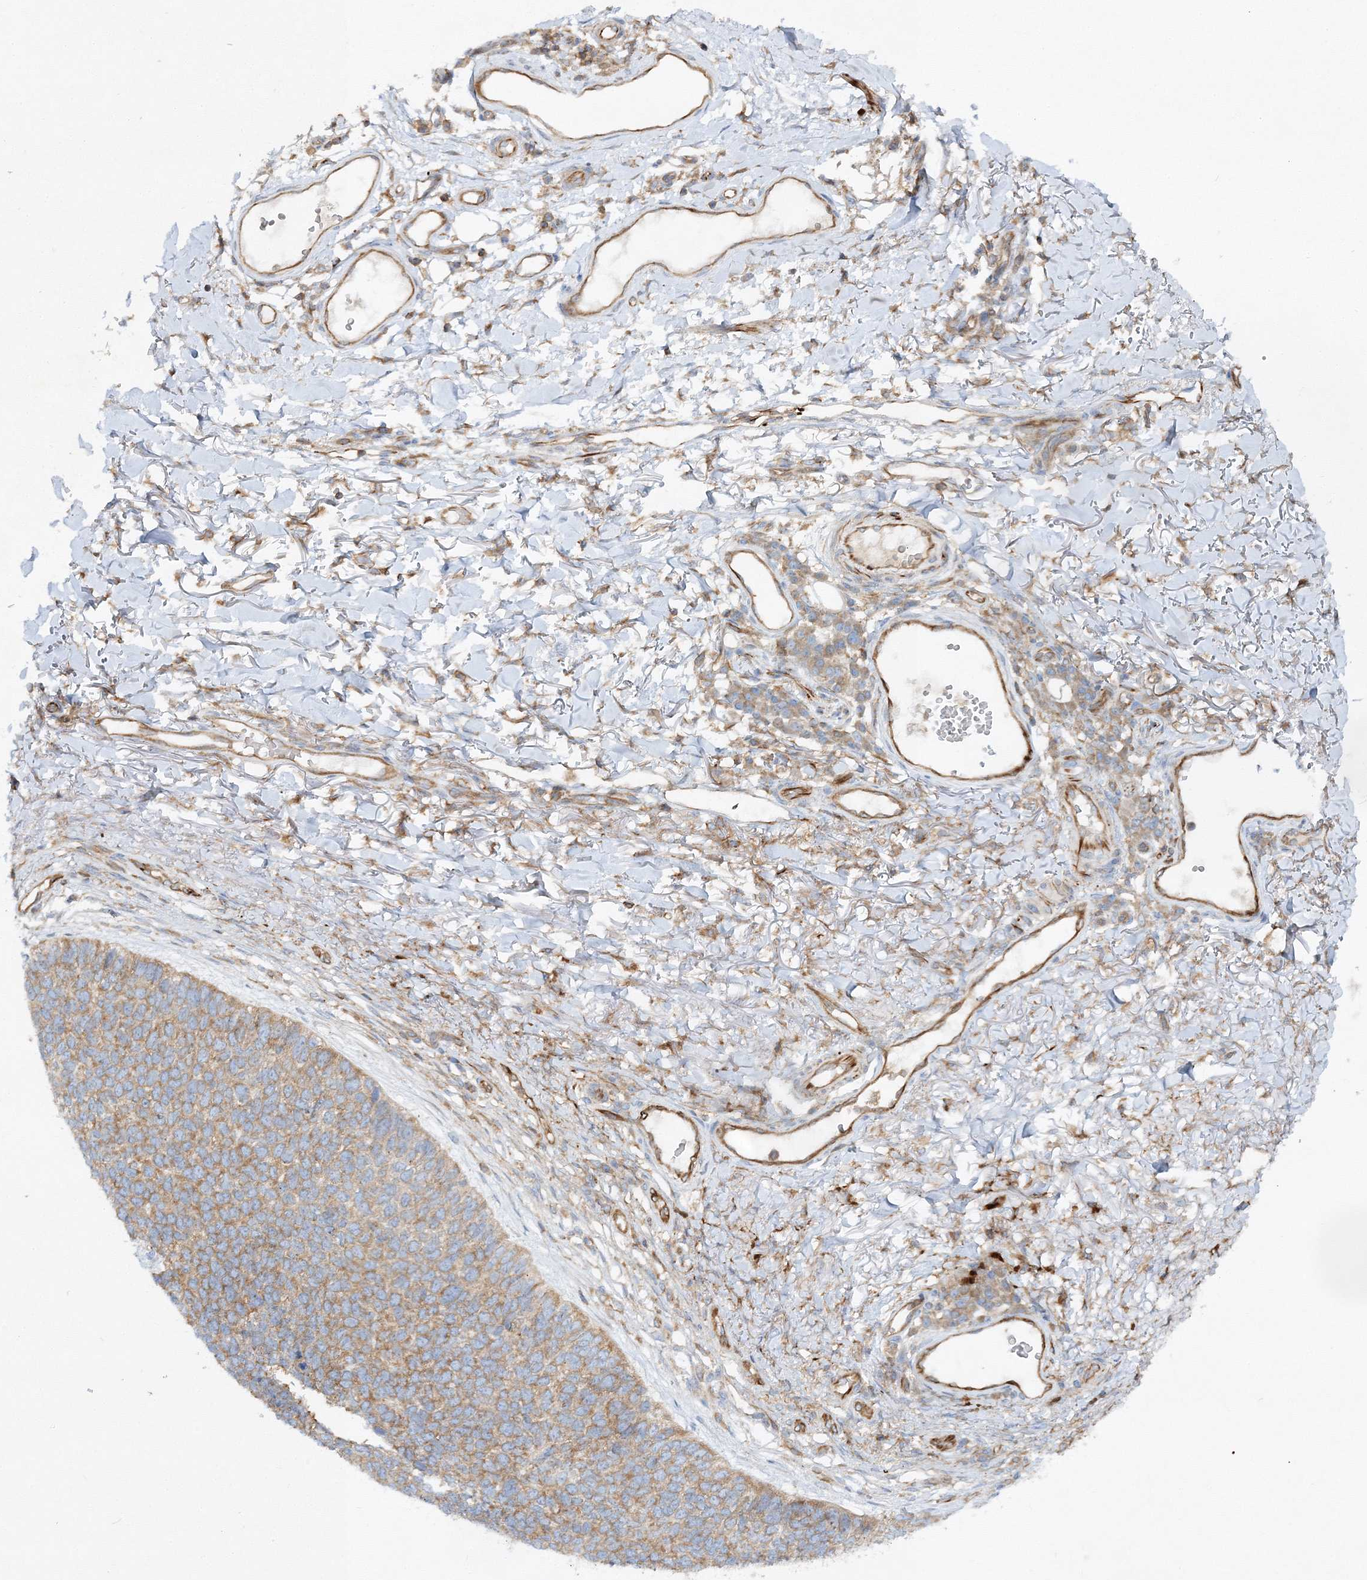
{"staining": {"intensity": "moderate", "quantity": ">75%", "location": "cytoplasmic/membranous"}, "tissue": "skin cancer", "cell_type": "Tumor cells", "image_type": "cancer", "snomed": [{"axis": "morphology", "description": "Basal cell carcinoma"}, {"axis": "topography", "description": "Skin"}], "caption": "A micrograph of human skin basal cell carcinoma stained for a protein exhibits moderate cytoplasmic/membranous brown staining in tumor cells.", "gene": "WDR37", "patient": {"sex": "female", "age": 84}}